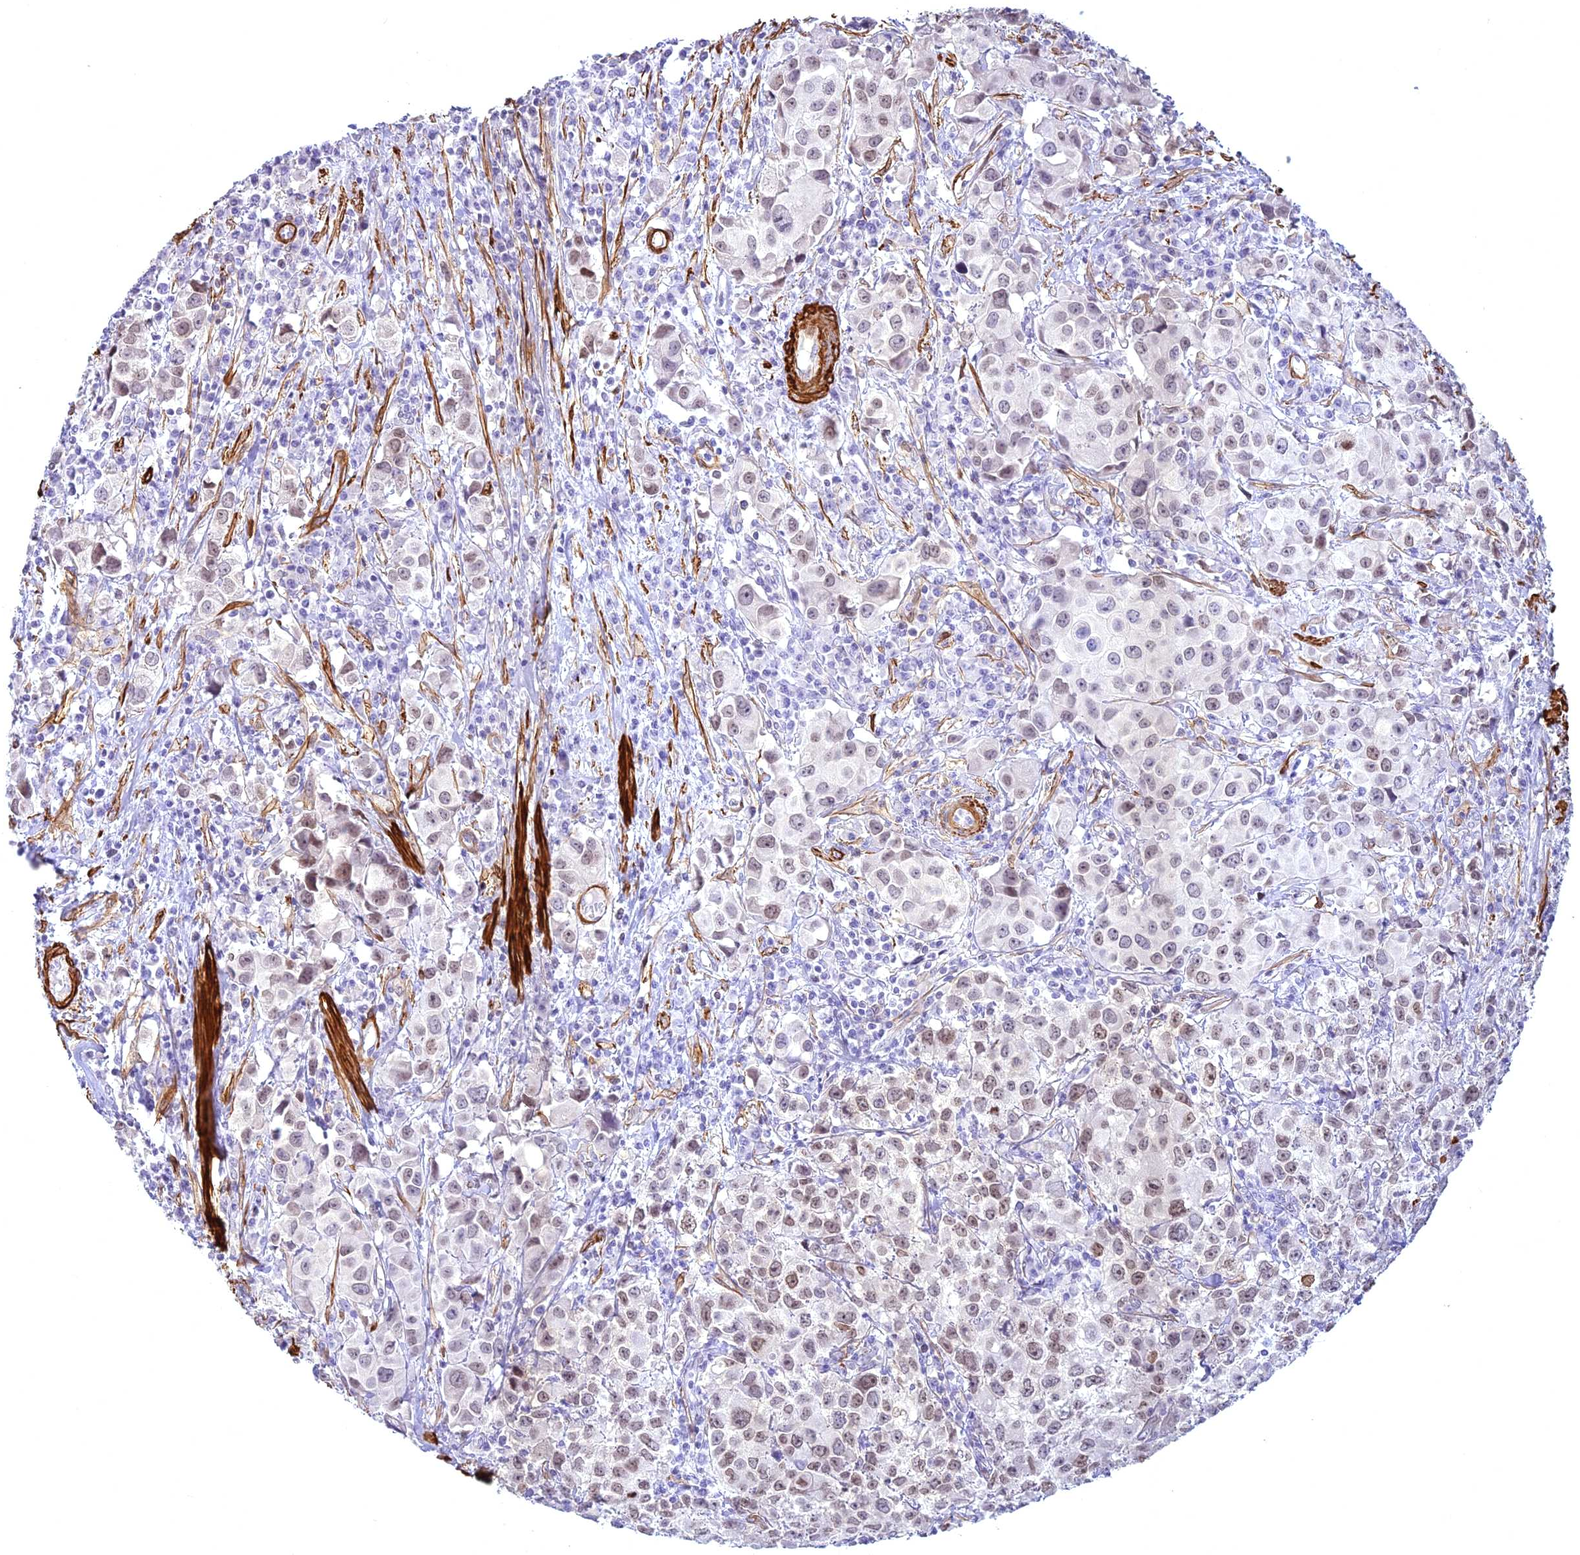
{"staining": {"intensity": "weak", "quantity": "25%-75%", "location": "nuclear"}, "tissue": "urothelial cancer", "cell_type": "Tumor cells", "image_type": "cancer", "snomed": [{"axis": "morphology", "description": "Urothelial carcinoma, High grade"}, {"axis": "topography", "description": "Urinary bladder"}], "caption": "Immunohistochemistry (IHC) histopathology image of urothelial carcinoma (high-grade) stained for a protein (brown), which demonstrates low levels of weak nuclear staining in about 25%-75% of tumor cells.", "gene": "CENPV", "patient": {"sex": "female", "age": 75}}